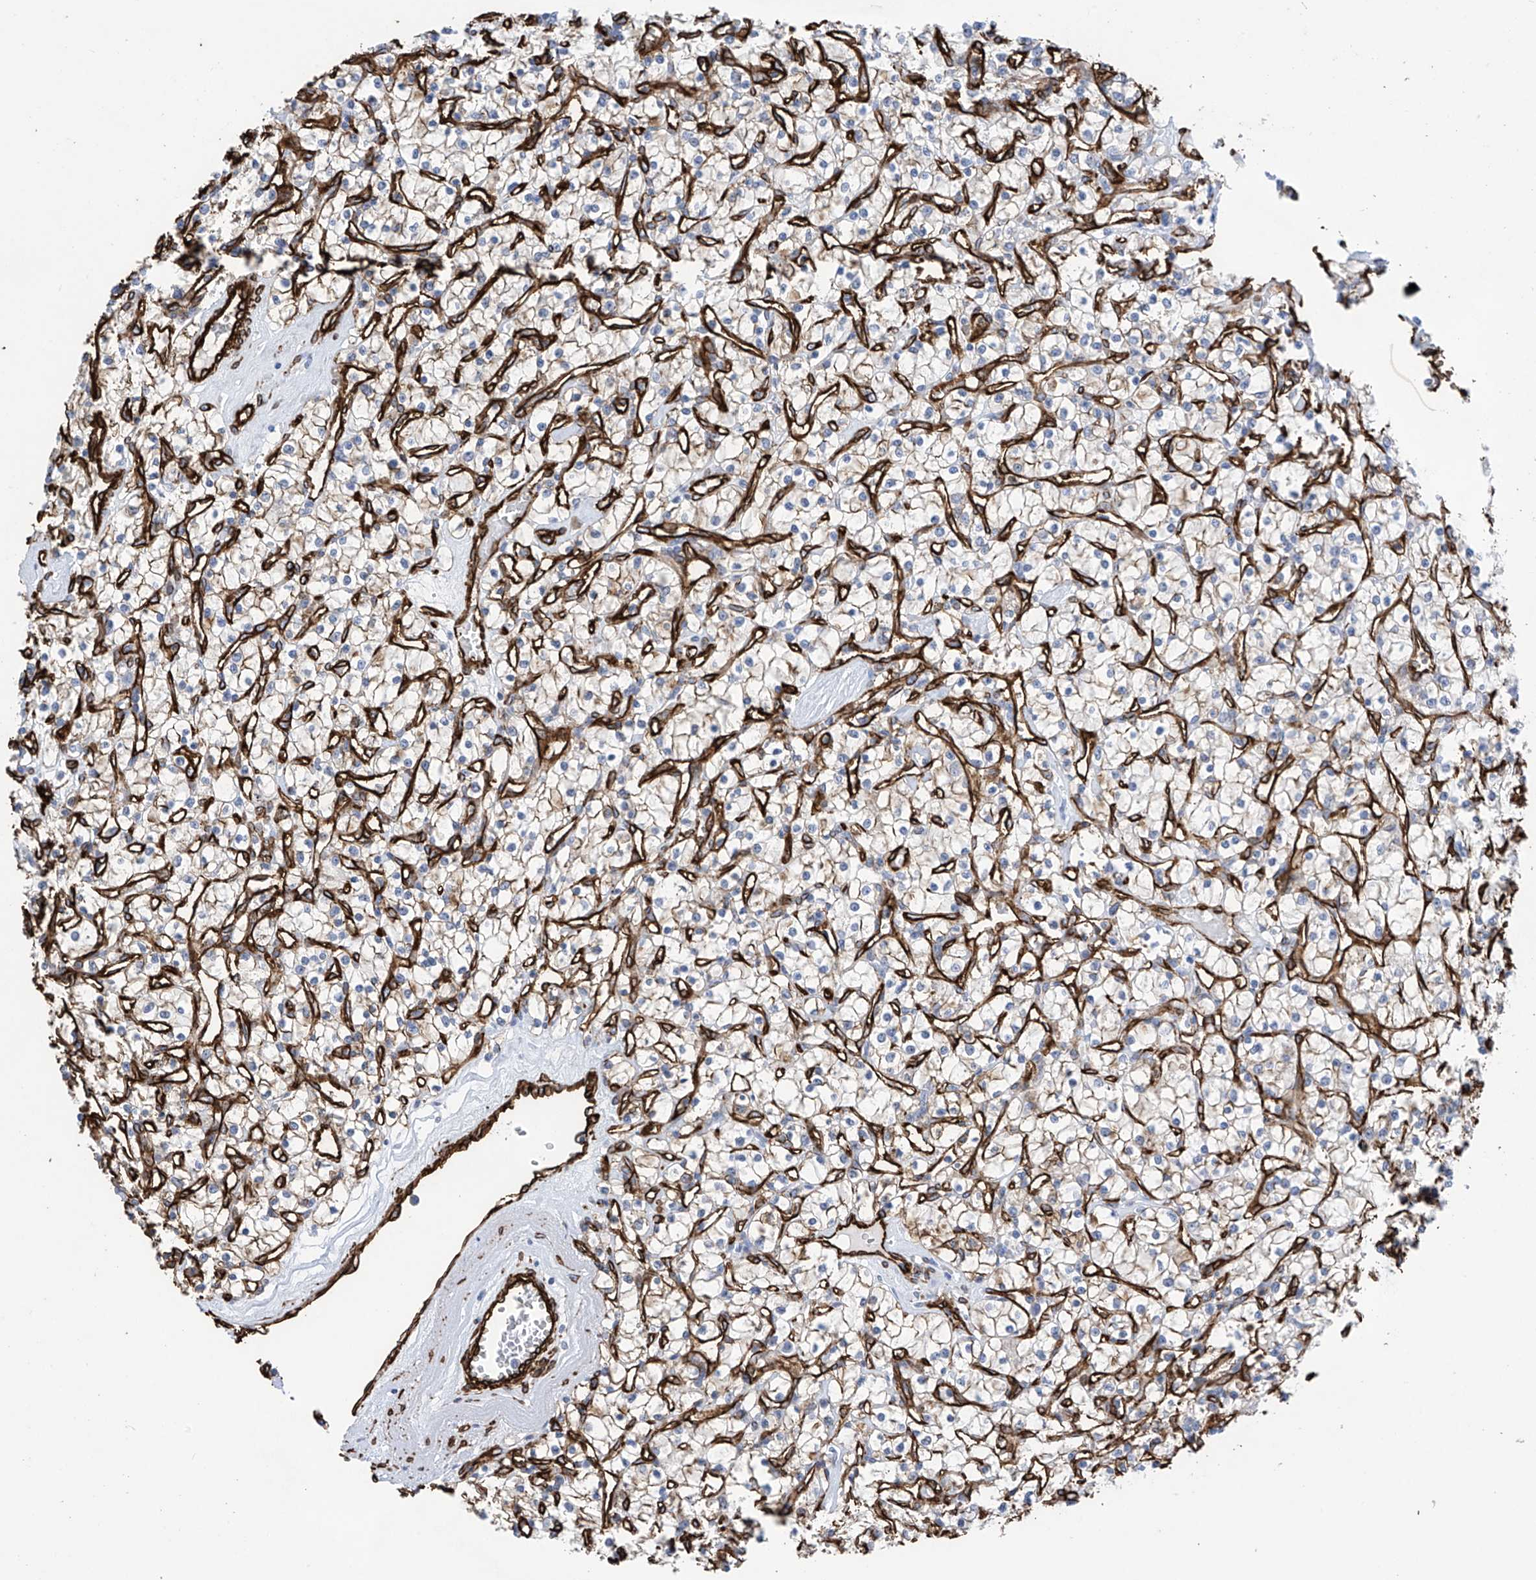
{"staining": {"intensity": "weak", "quantity": "<25%", "location": "cytoplasmic/membranous"}, "tissue": "renal cancer", "cell_type": "Tumor cells", "image_type": "cancer", "snomed": [{"axis": "morphology", "description": "Adenocarcinoma, NOS"}, {"axis": "topography", "description": "Kidney"}], "caption": "There is no significant expression in tumor cells of renal adenocarcinoma. The staining is performed using DAB brown chromogen with nuclei counter-stained in using hematoxylin.", "gene": "UBTD1", "patient": {"sex": "female", "age": 59}}